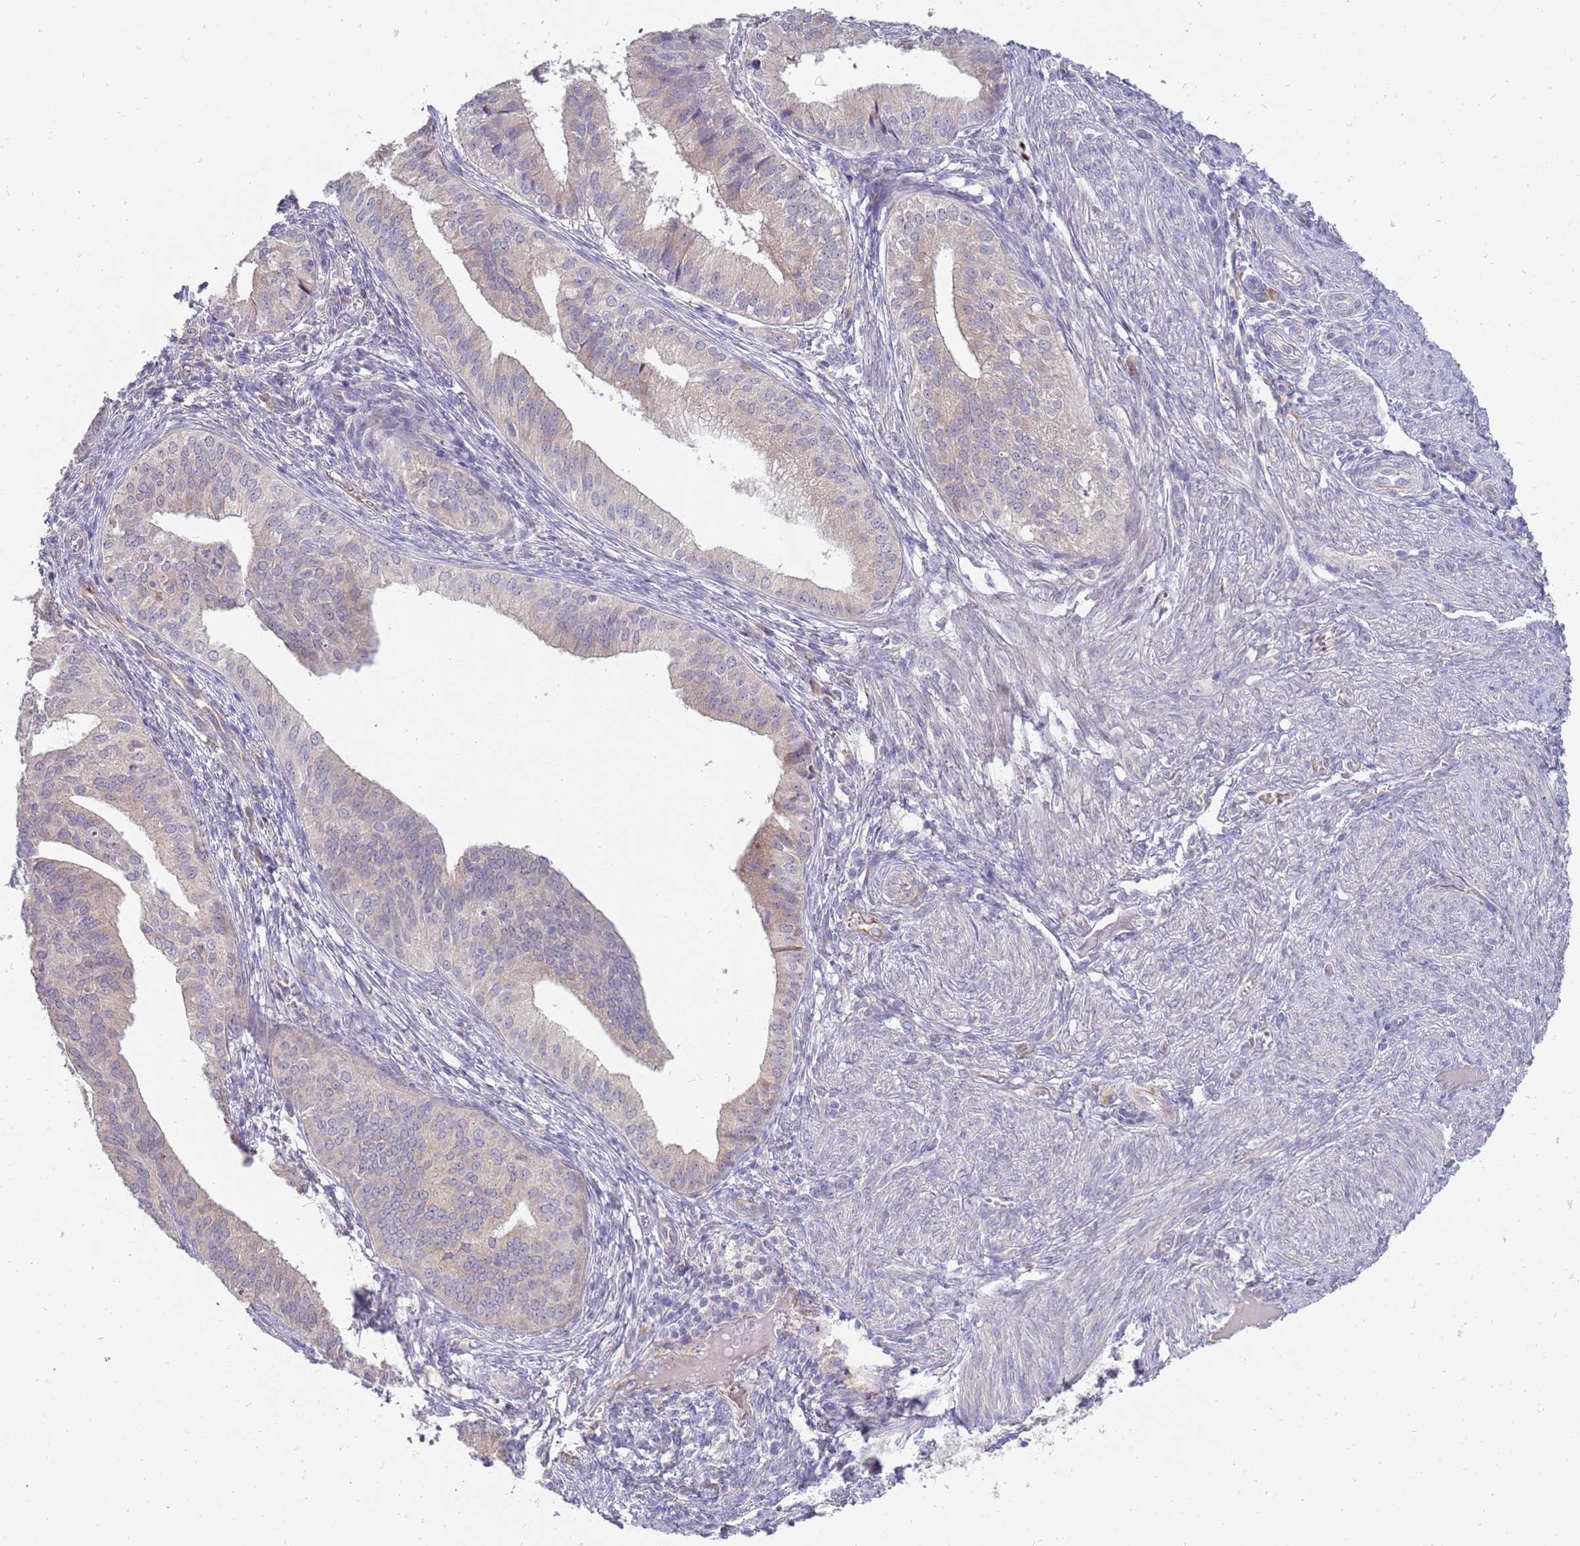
{"staining": {"intensity": "weak", "quantity": "<25%", "location": "cytoplasmic/membranous"}, "tissue": "endometrial cancer", "cell_type": "Tumor cells", "image_type": "cancer", "snomed": [{"axis": "morphology", "description": "Adenocarcinoma, NOS"}, {"axis": "topography", "description": "Endometrium"}], "caption": "Human endometrial cancer (adenocarcinoma) stained for a protein using IHC displays no expression in tumor cells.", "gene": "NMUR2", "patient": {"sex": "female", "age": 50}}